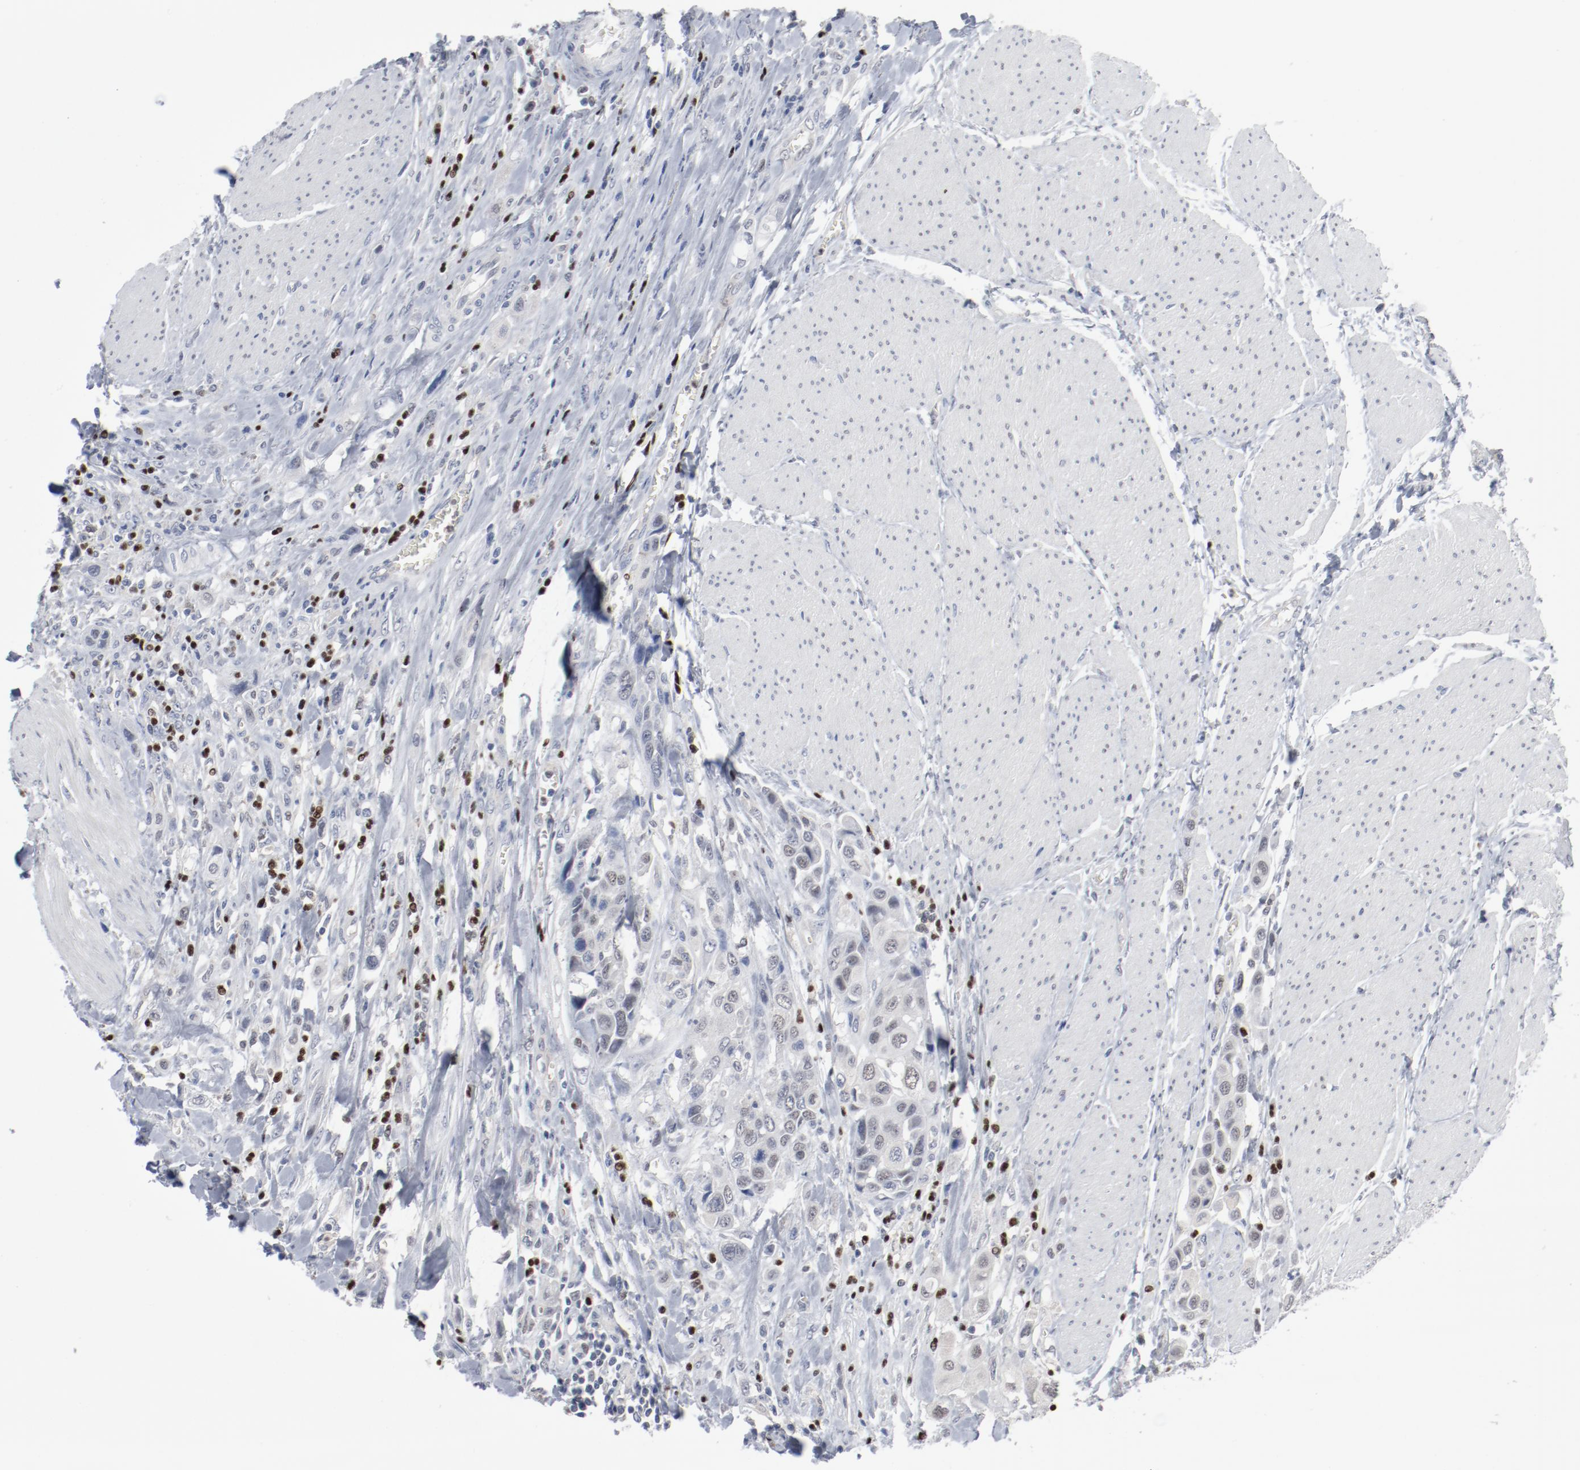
{"staining": {"intensity": "negative", "quantity": "none", "location": "none"}, "tissue": "urothelial cancer", "cell_type": "Tumor cells", "image_type": "cancer", "snomed": [{"axis": "morphology", "description": "Urothelial carcinoma, High grade"}, {"axis": "topography", "description": "Urinary bladder"}], "caption": "A micrograph of high-grade urothelial carcinoma stained for a protein reveals no brown staining in tumor cells.", "gene": "FOXN2", "patient": {"sex": "male", "age": 50}}